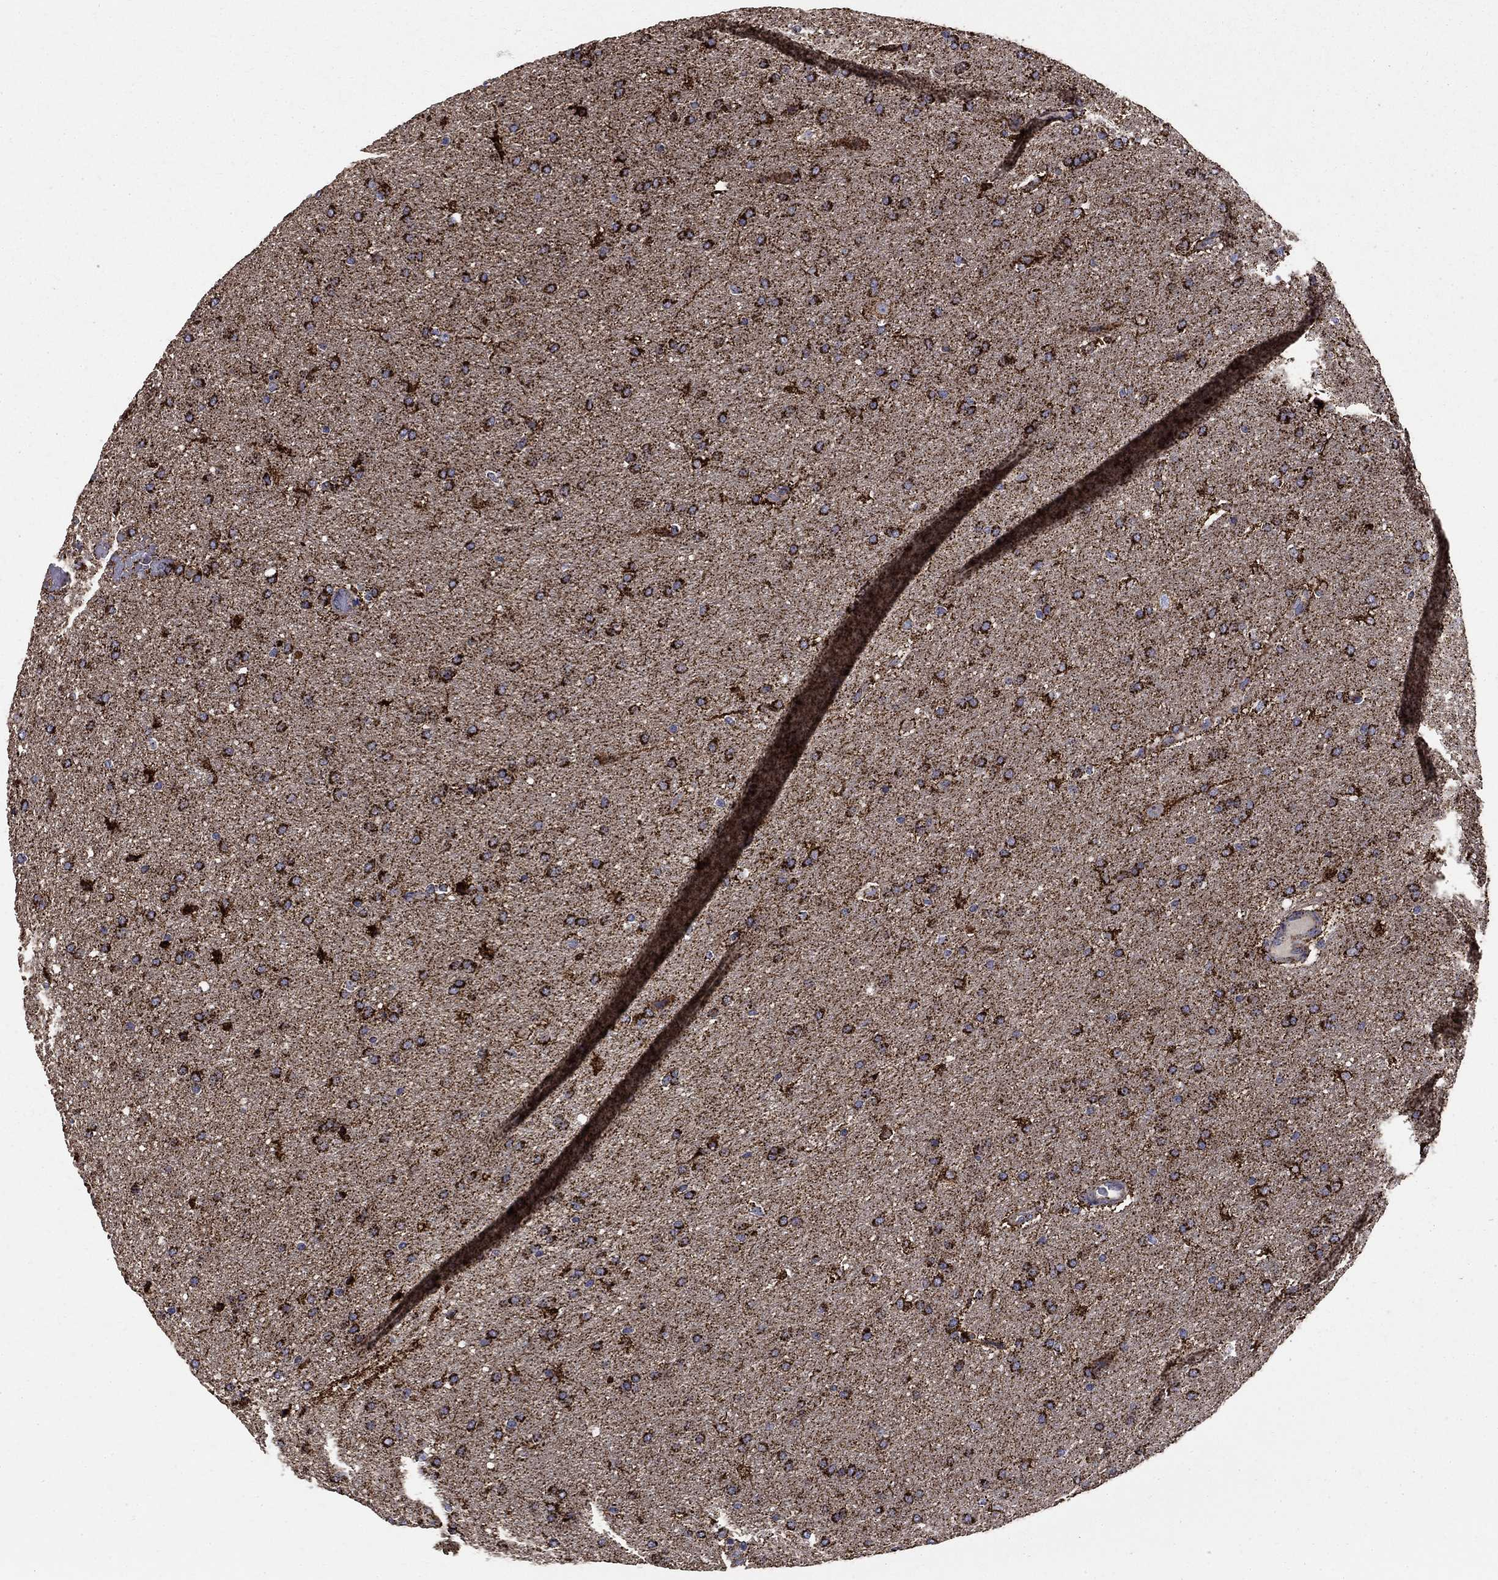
{"staining": {"intensity": "strong", "quantity": ">75%", "location": "cytoplasmic/membranous"}, "tissue": "glioma", "cell_type": "Tumor cells", "image_type": "cancer", "snomed": [{"axis": "morphology", "description": "Glioma, malignant, Low grade"}, {"axis": "topography", "description": "Brain"}], "caption": "Immunohistochemical staining of human low-grade glioma (malignant) exhibits high levels of strong cytoplasmic/membranous positivity in about >75% of tumor cells.", "gene": "GCSH", "patient": {"sex": "female", "age": 37}}